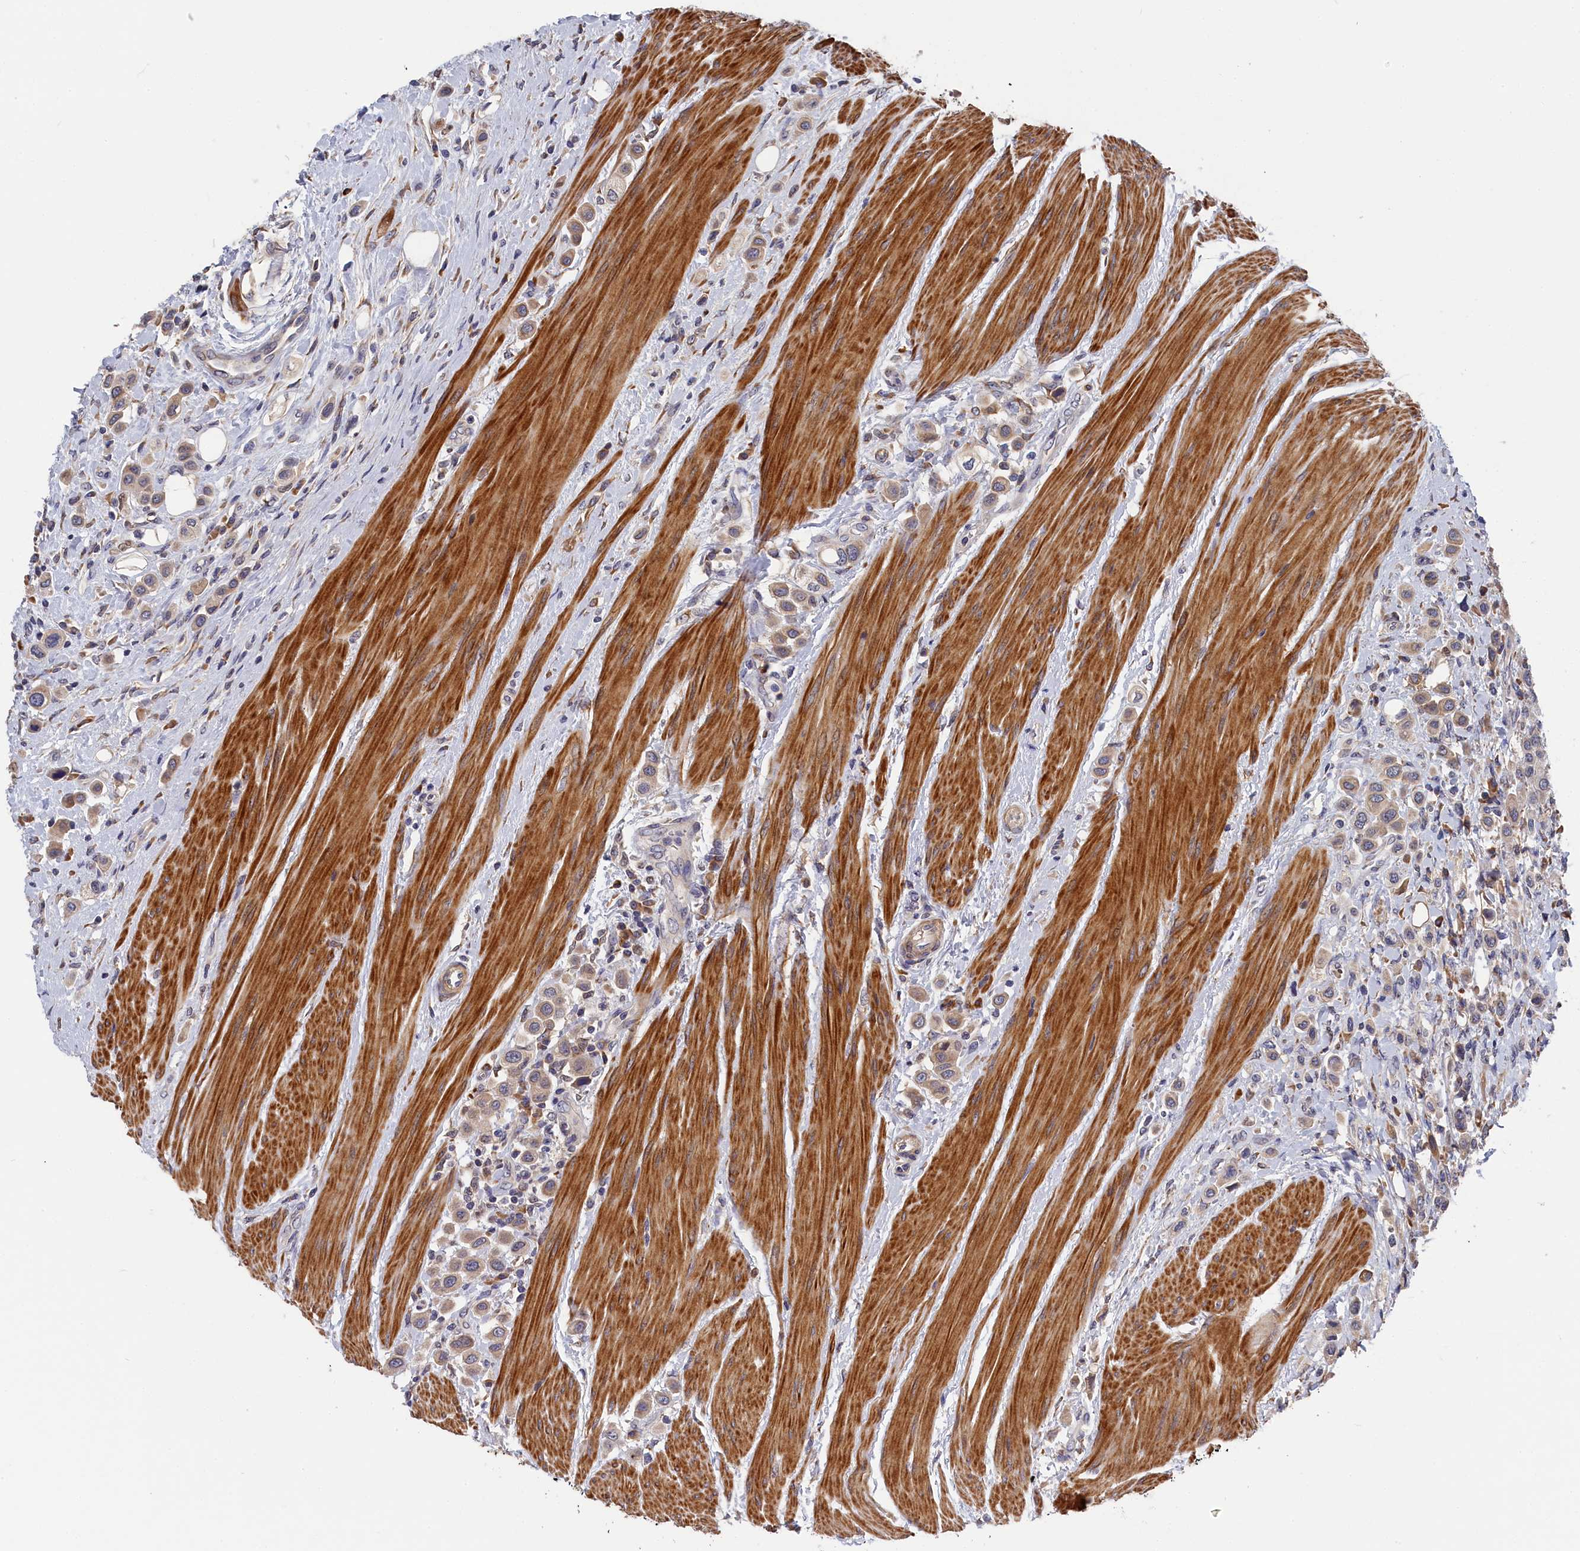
{"staining": {"intensity": "weak", "quantity": "25%-75%", "location": "cytoplasmic/membranous"}, "tissue": "urothelial cancer", "cell_type": "Tumor cells", "image_type": "cancer", "snomed": [{"axis": "morphology", "description": "Urothelial carcinoma, High grade"}, {"axis": "topography", "description": "Urinary bladder"}], "caption": "This photomicrograph demonstrates IHC staining of urothelial cancer, with low weak cytoplasmic/membranous staining in about 25%-75% of tumor cells.", "gene": "CYB5D2", "patient": {"sex": "male", "age": 50}}